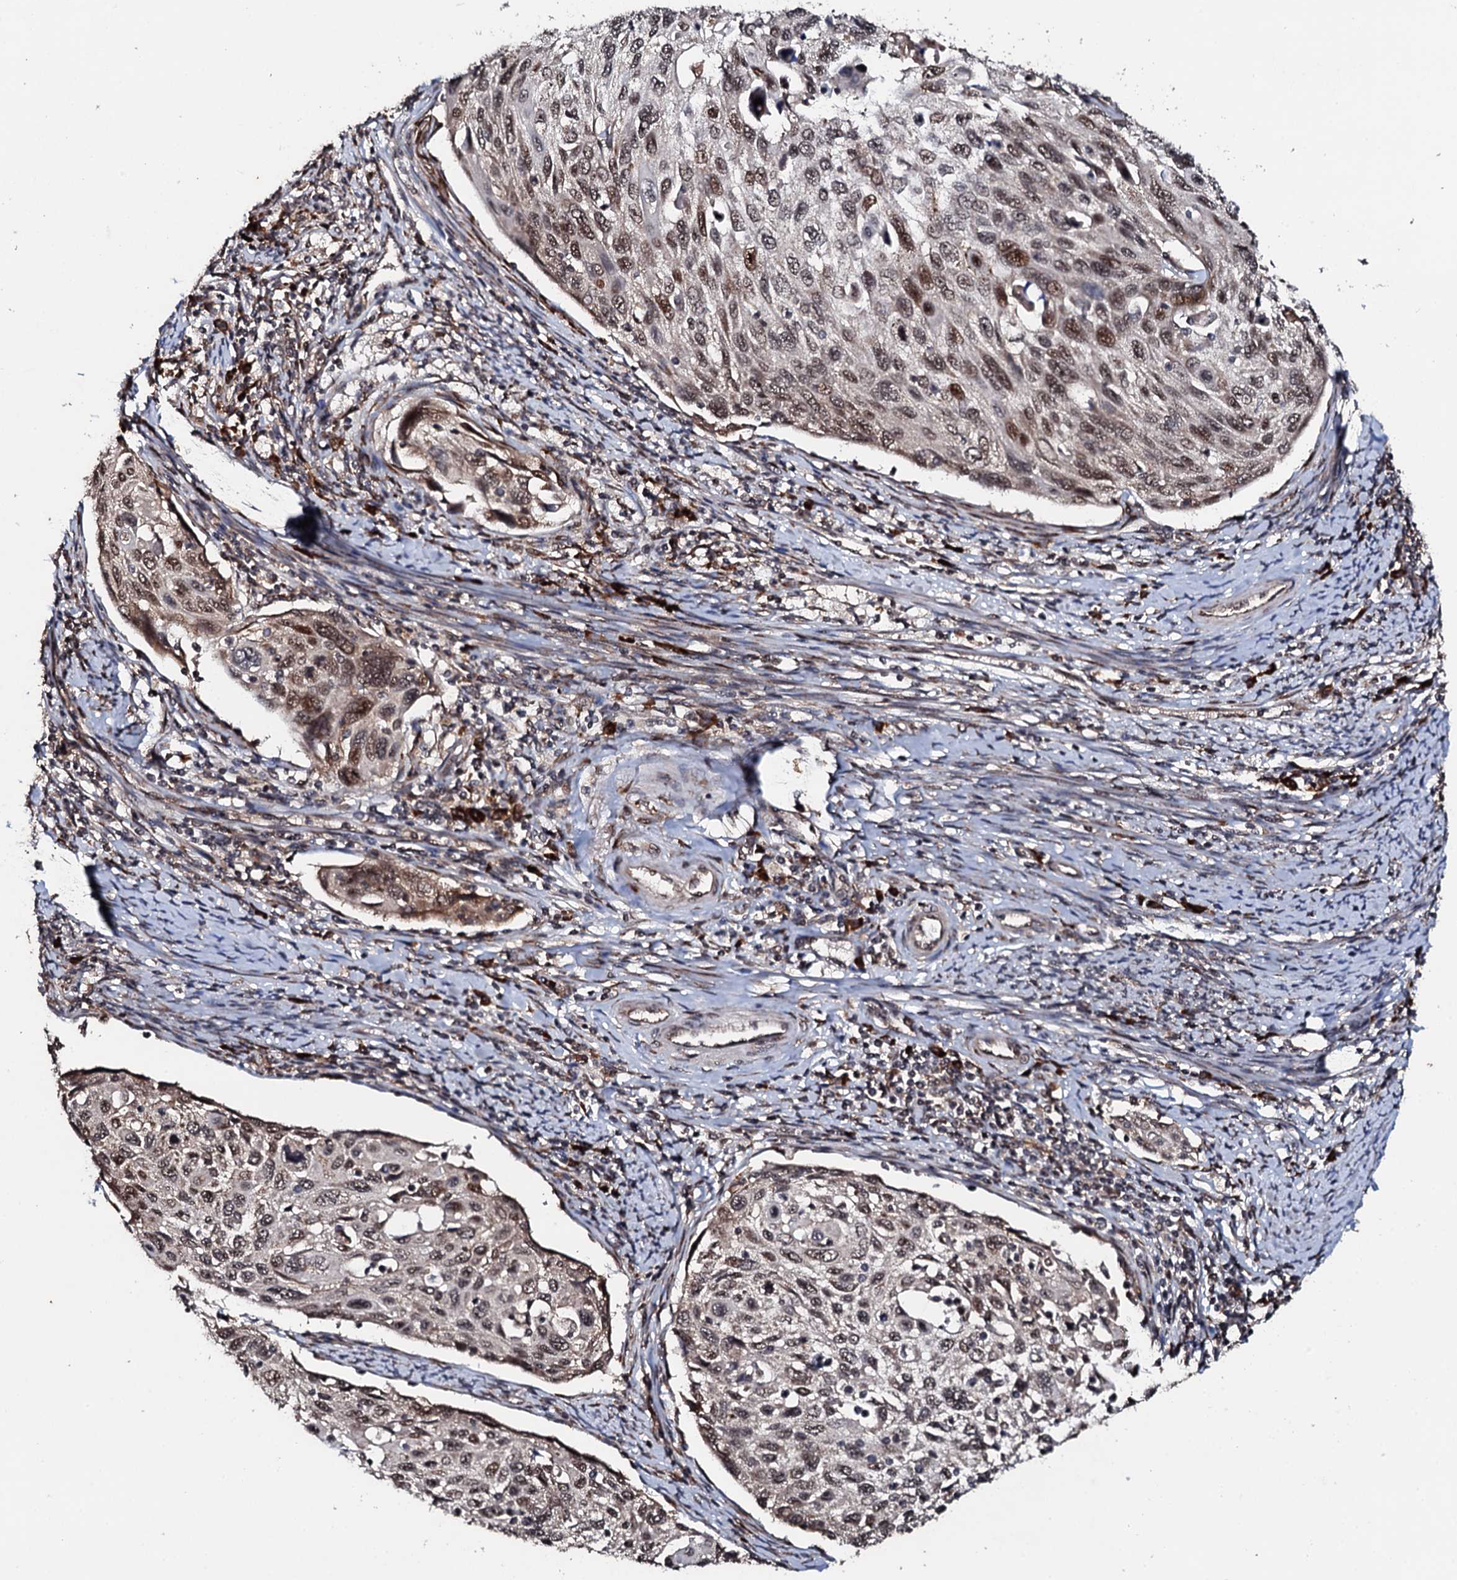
{"staining": {"intensity": "moderate", "quantity": "<25%", "location": "nuclear"}, "tissue": "cervical cancer", "cell_type": "Tumor cells", "image_type": "cancer", "snomed": [{"axis": "morphology", "description": "Squamous cell carcinoma, NOS"}, {"axis": "topography", "description": "Cervix"}], "caption": "A brown stain highlights moderate nuclear positivity of a protein in cervical cancer (squamous cell carcinoma) tumor cells. Immunohistochemistry (ihc) stains the protein in brown and the nuclei are stained blue.", "gene": "FAM111A", "patient": {"sex": "female", "age": 70}}